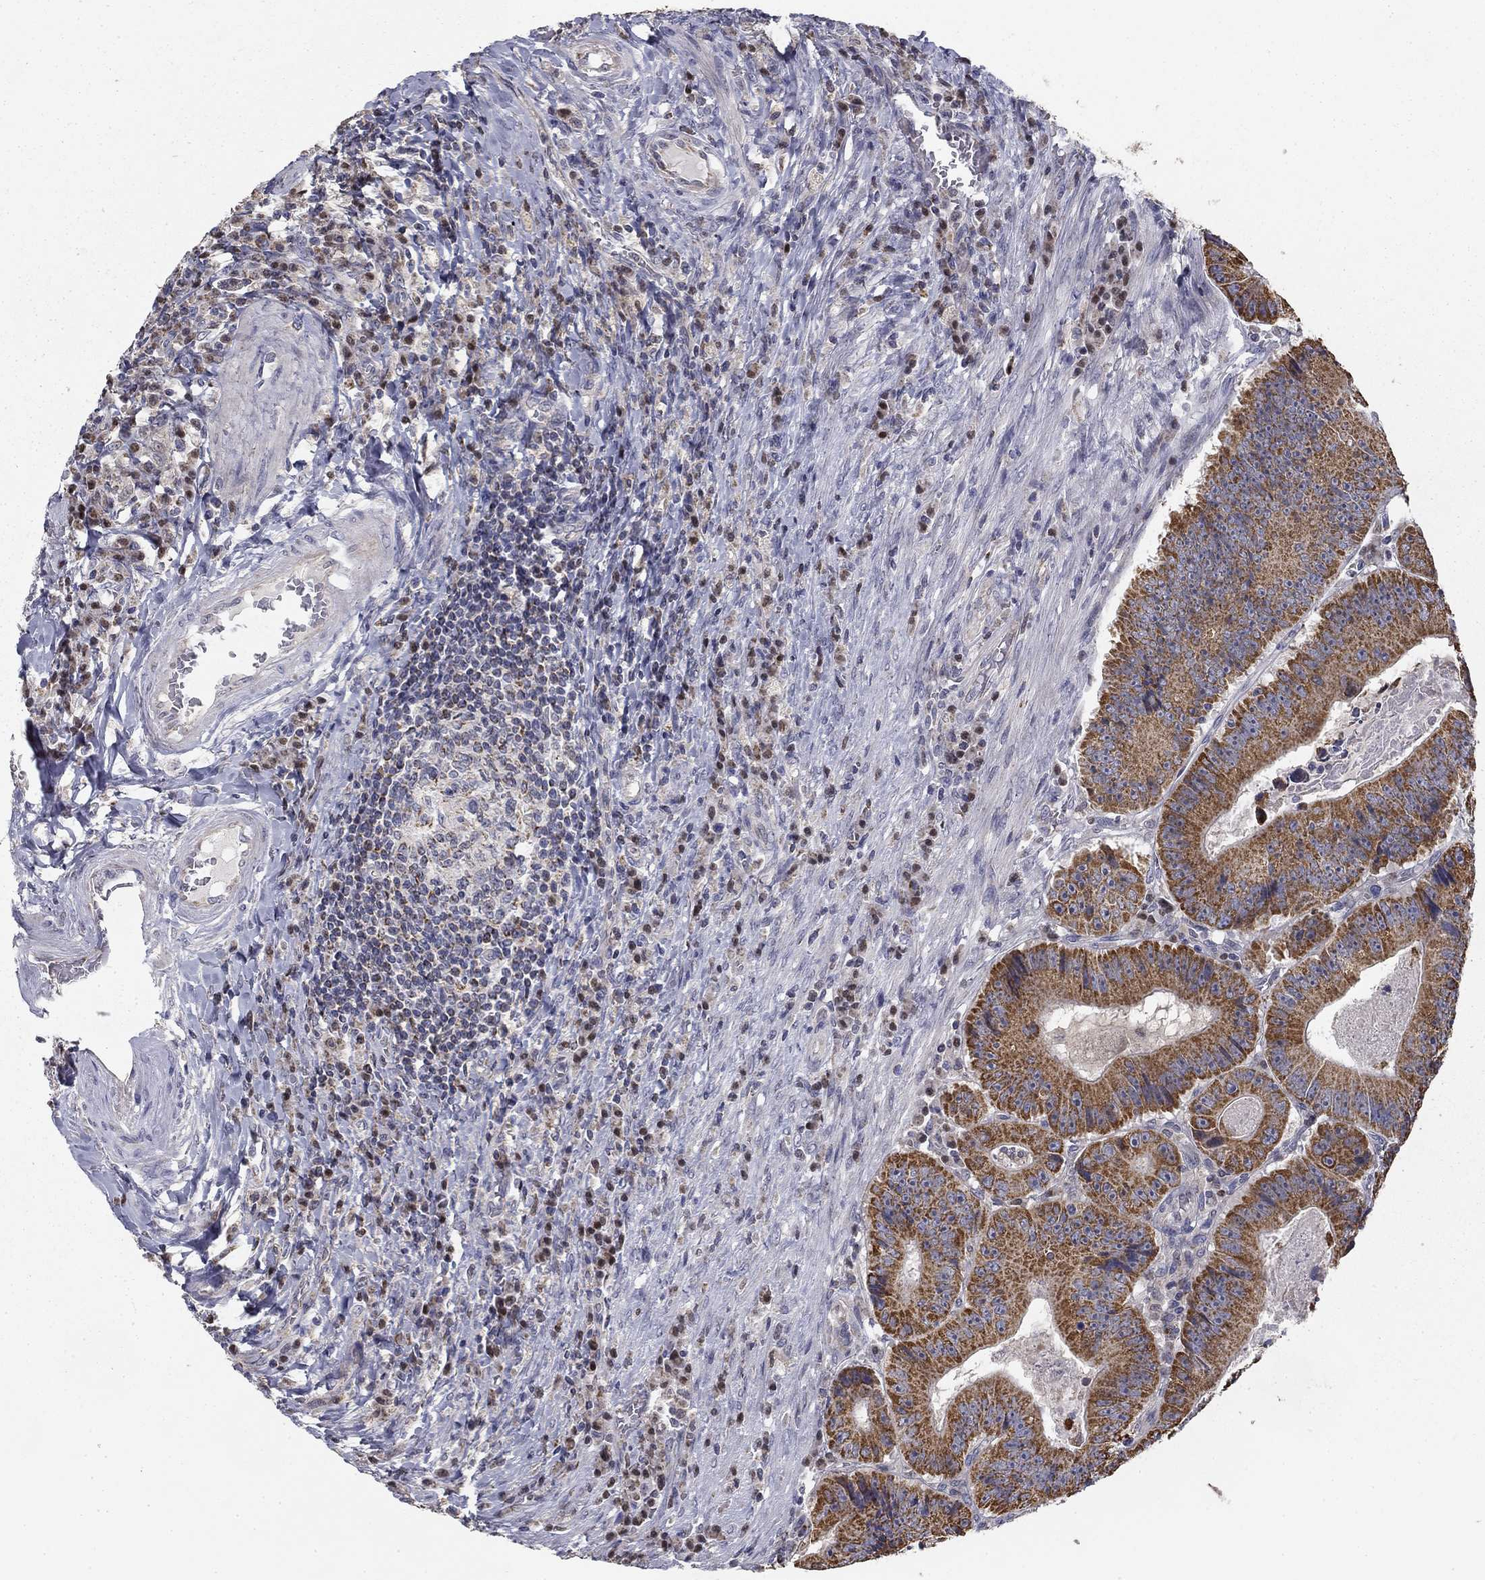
{"staining": {"intensity": "moderate", "quantity": ">75%", "location": "cytoplasmic/membranous"}, "tissue": "colorectal cancer", "cell_type": "Tumor cells", "image_type": "cancer", "snomed": [{"axis": "morphology", "description": "Adenocarcinoma, NOS"}, {"axis": "topography", "description": "Colon"}], "caption": "A high-resolution photomicrograph shows immunohistochemistry (IHC) staining of adenocarcinoma (colorectal), which shows moderate cytoplasmic/membranous staining in about >75% of tumor cells. The protein is stained brown, and the nuclei are stained in blue (DAB (3,3'-diaminobenzidine) IHC with brightfield microscopy, high magnification).", "gene": "SLC2A9", "patient": {"sex": "female", "age": 86}}